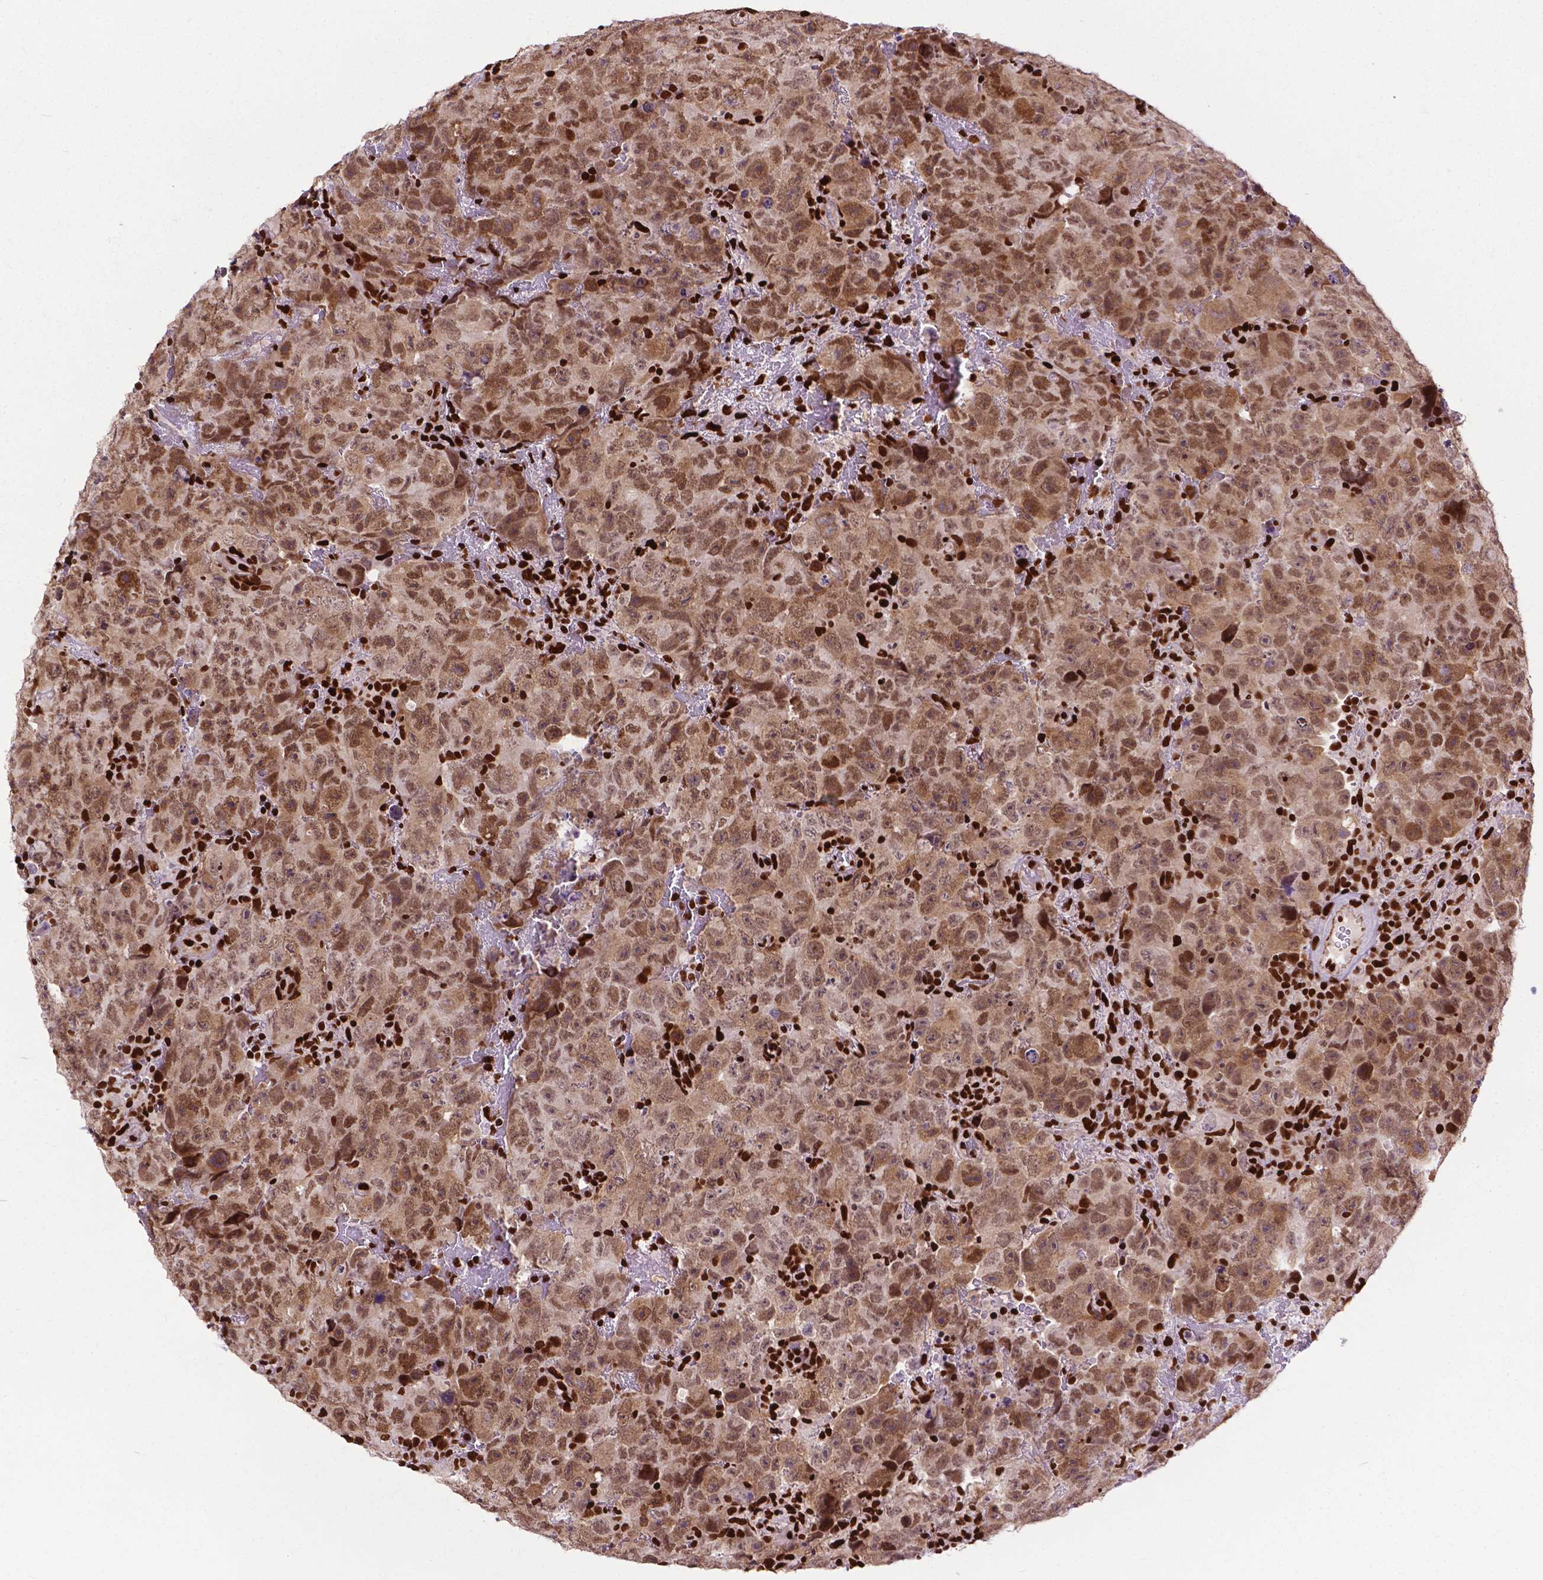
{"staining": {"intensity": "moderate", "quantity": ">75%", "location": "nuclear"}, "tissue": "testis cancer", "cell_type": "Tumor cells", "image_type": "cancer", "snomed": [{"axis": "morphology", "description": "Carcinoma, Embryonal, NOS"}, {"axis": "topography", "description": "Testis"}], "caption": "Immunohistochemistry of human testis cancer (embryonal carcinoma) exhibits medium levels of moderate nuclear expression in approximately >75% of tumor cells. The staining was performed using DAB, with brown indicating positive protein expression. Nuclei are stained blue with hematoxylin.", "gene": "SMIM5", "patient": {"sex": "male", "age": 24}}